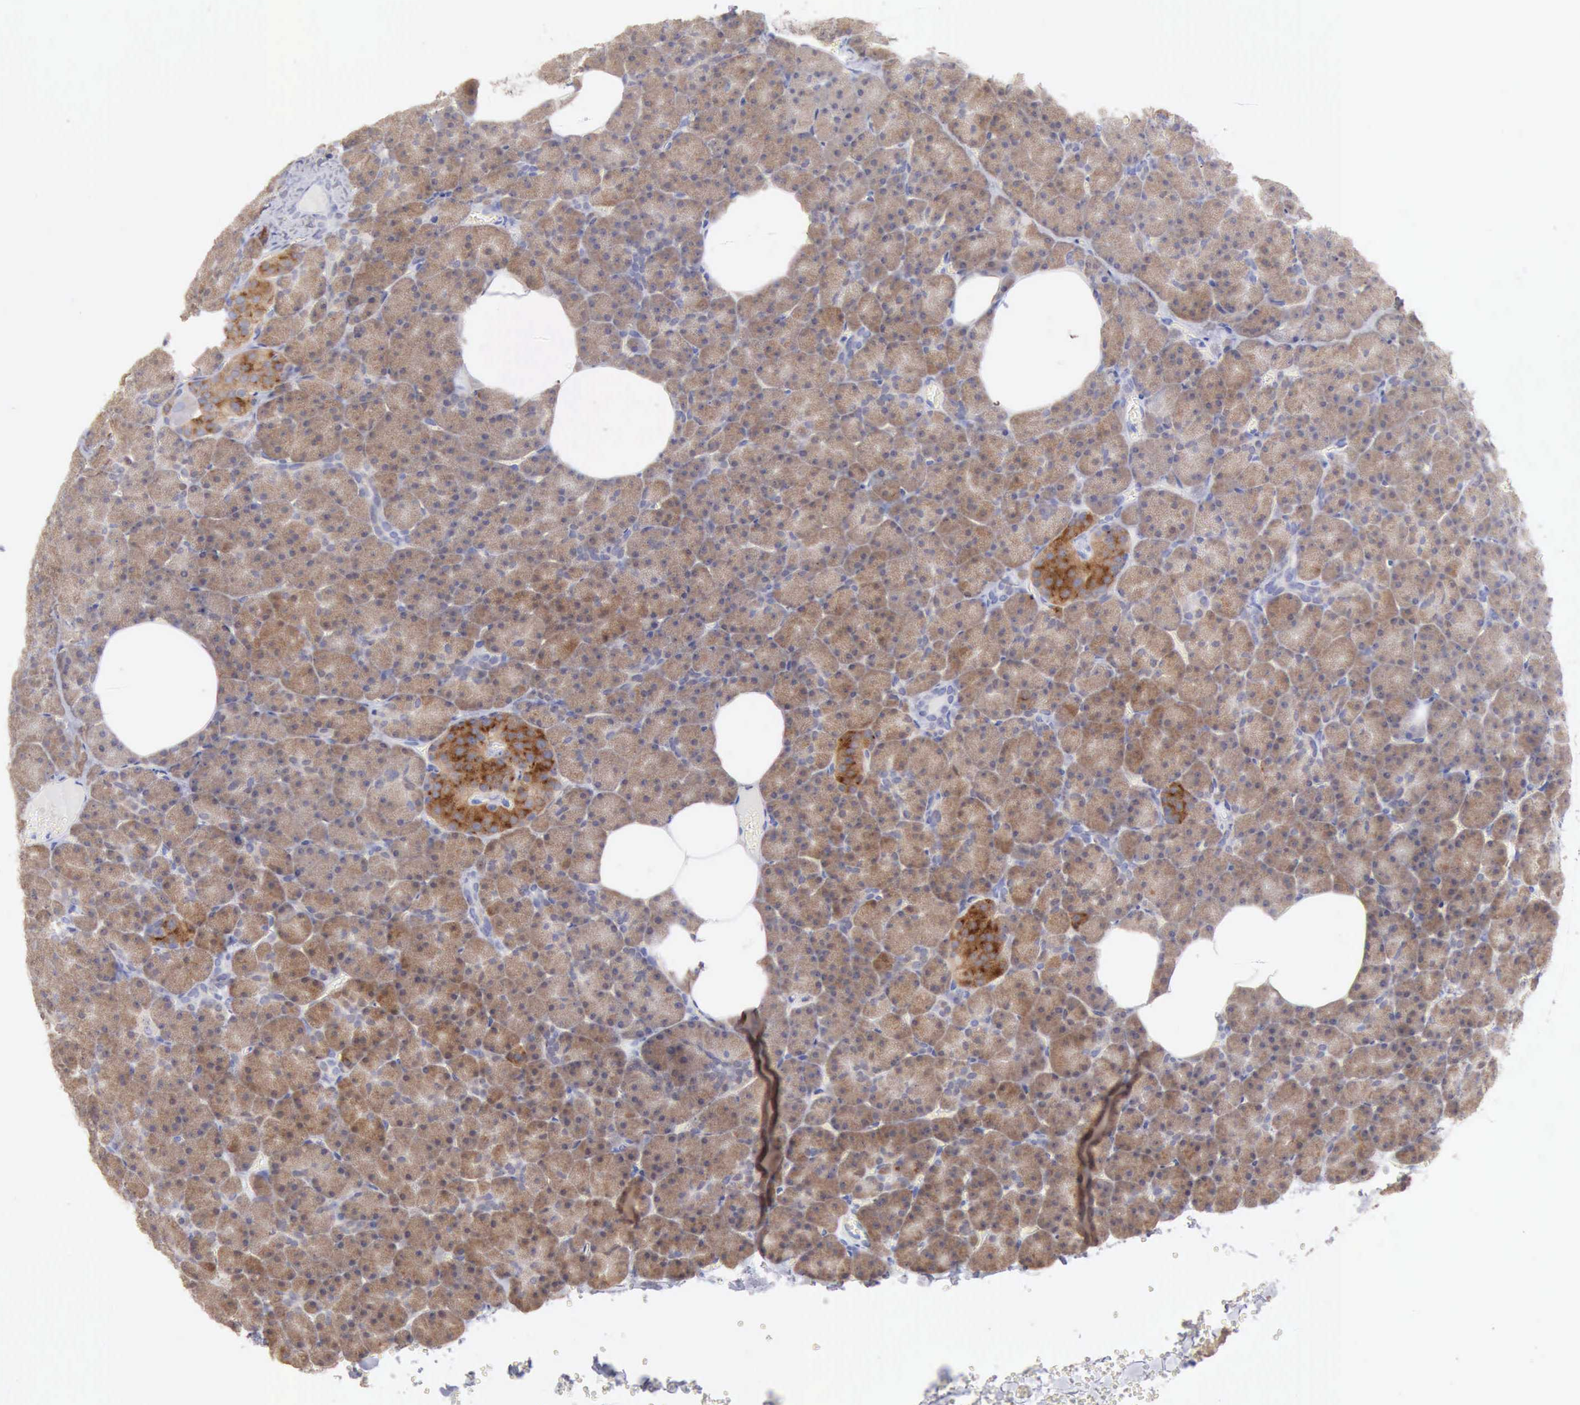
{"staining": {"intensity": "strong", "quantity": ">75%", "location": "cytoplasmic/membranous"}, "tissue": "pancreas", "cell_type": "Exocrine glandular cells", "image_type": "normal", "snomed": [{"axis": "morphology", "description": "Normal tissue, NOS"}, {"axis": "topography", "description": "Pancreas"}], "caption": "Immunohistochemical staining of unremarkable pancreas demonstrates strong cytoplasmic/membranous protein positivity in about >75% of exocrine glandular cells.", "gene": "ANGEL1", "patient": {"sex": "female", "age": 35}}